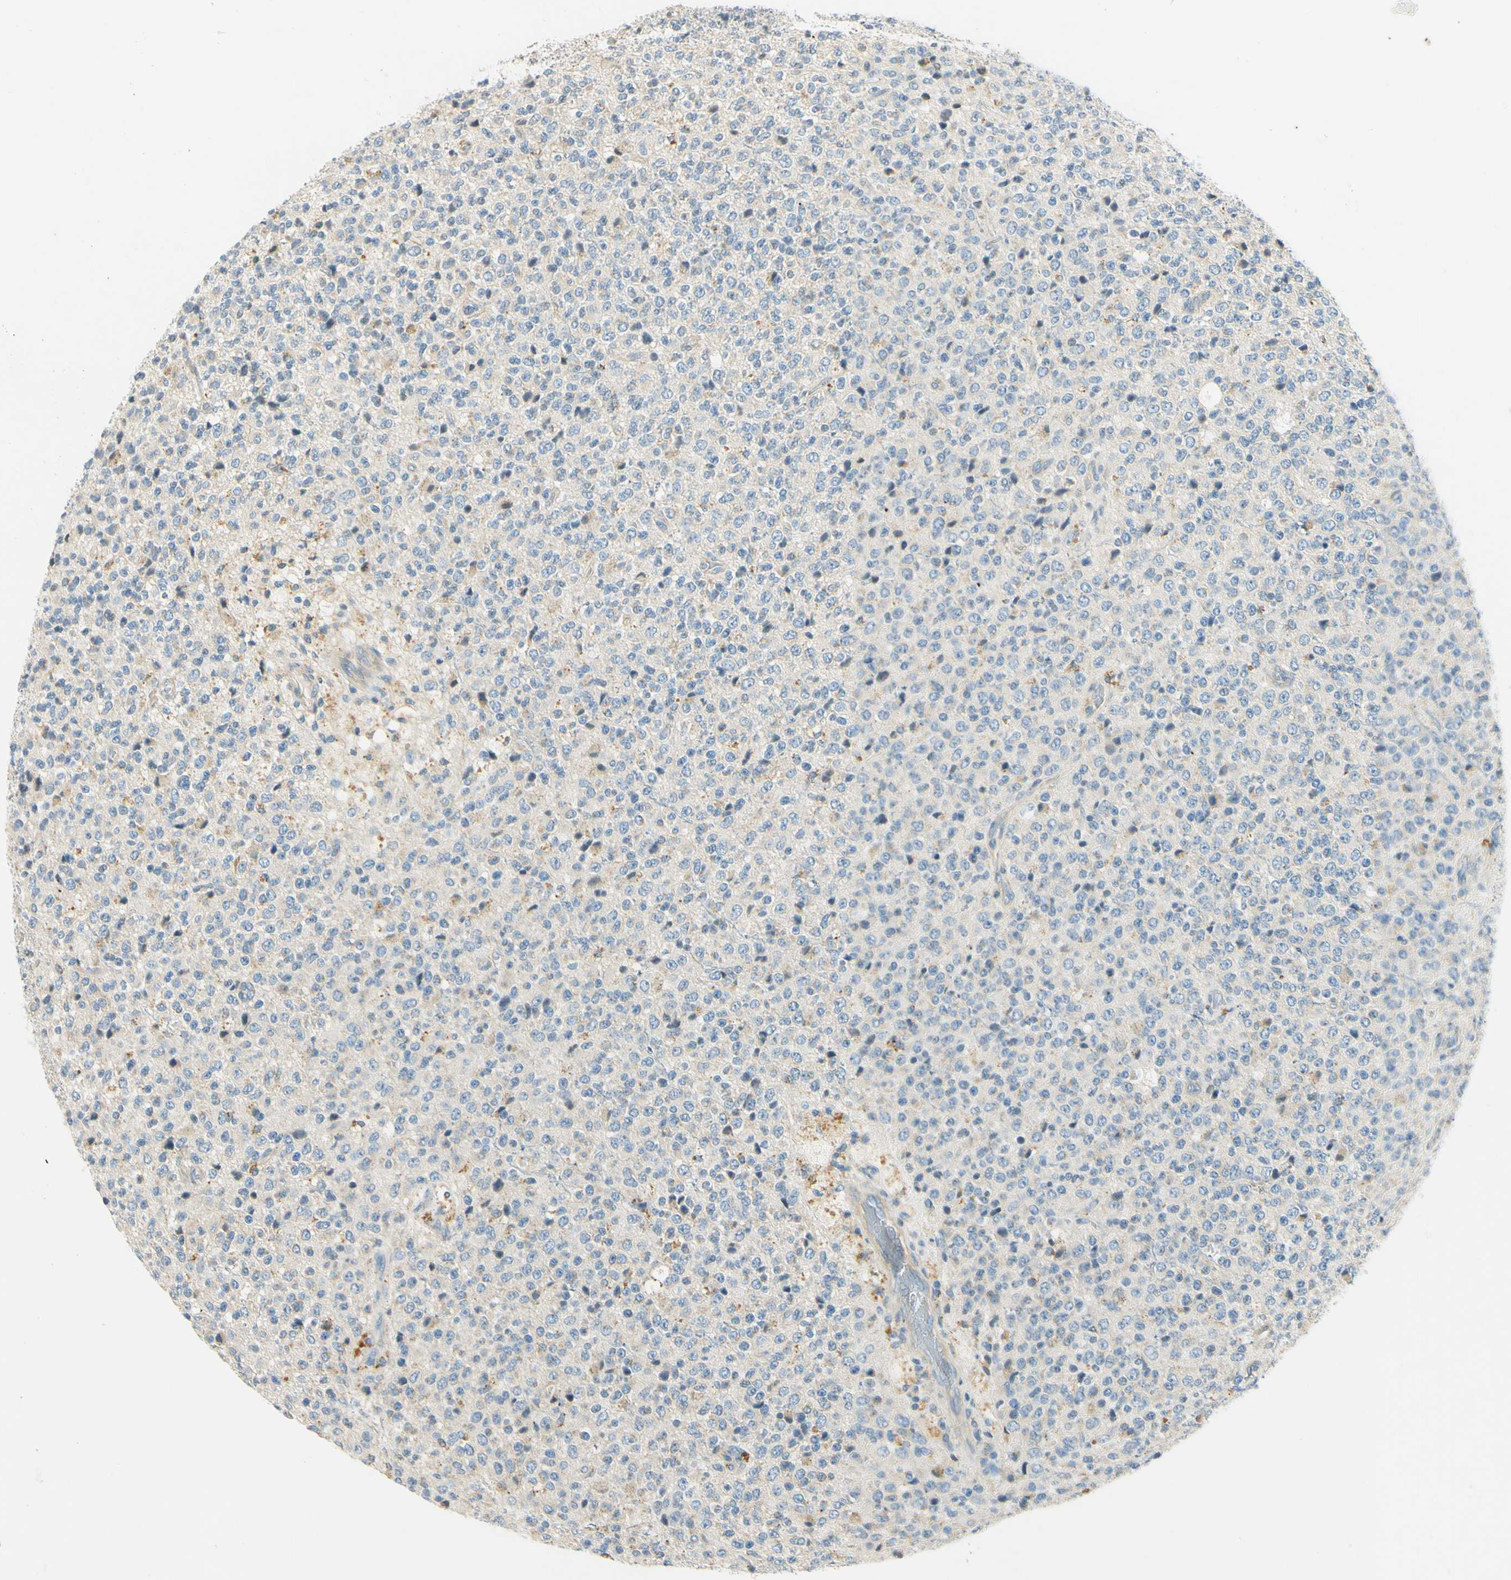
{"staining": {"intensity": "negative", "quantity": "none", "location": "none"}, "tissue": "glioma", "cell_type": "Tumor cells", "image_type": "cancer", "snomed": [{"axis": "morphology", "description": "Glioma, malignant, High grade"}, {"axis": "topography", "description": "pancreas cauda"}], "caption": "Malignant high-grade glioma stained for a protein using immunohistochemistry (IHC) demonstrates no staining tumor cells.", "gene": "LAMA3", "patient": {"sex": "male", "age": 60}}